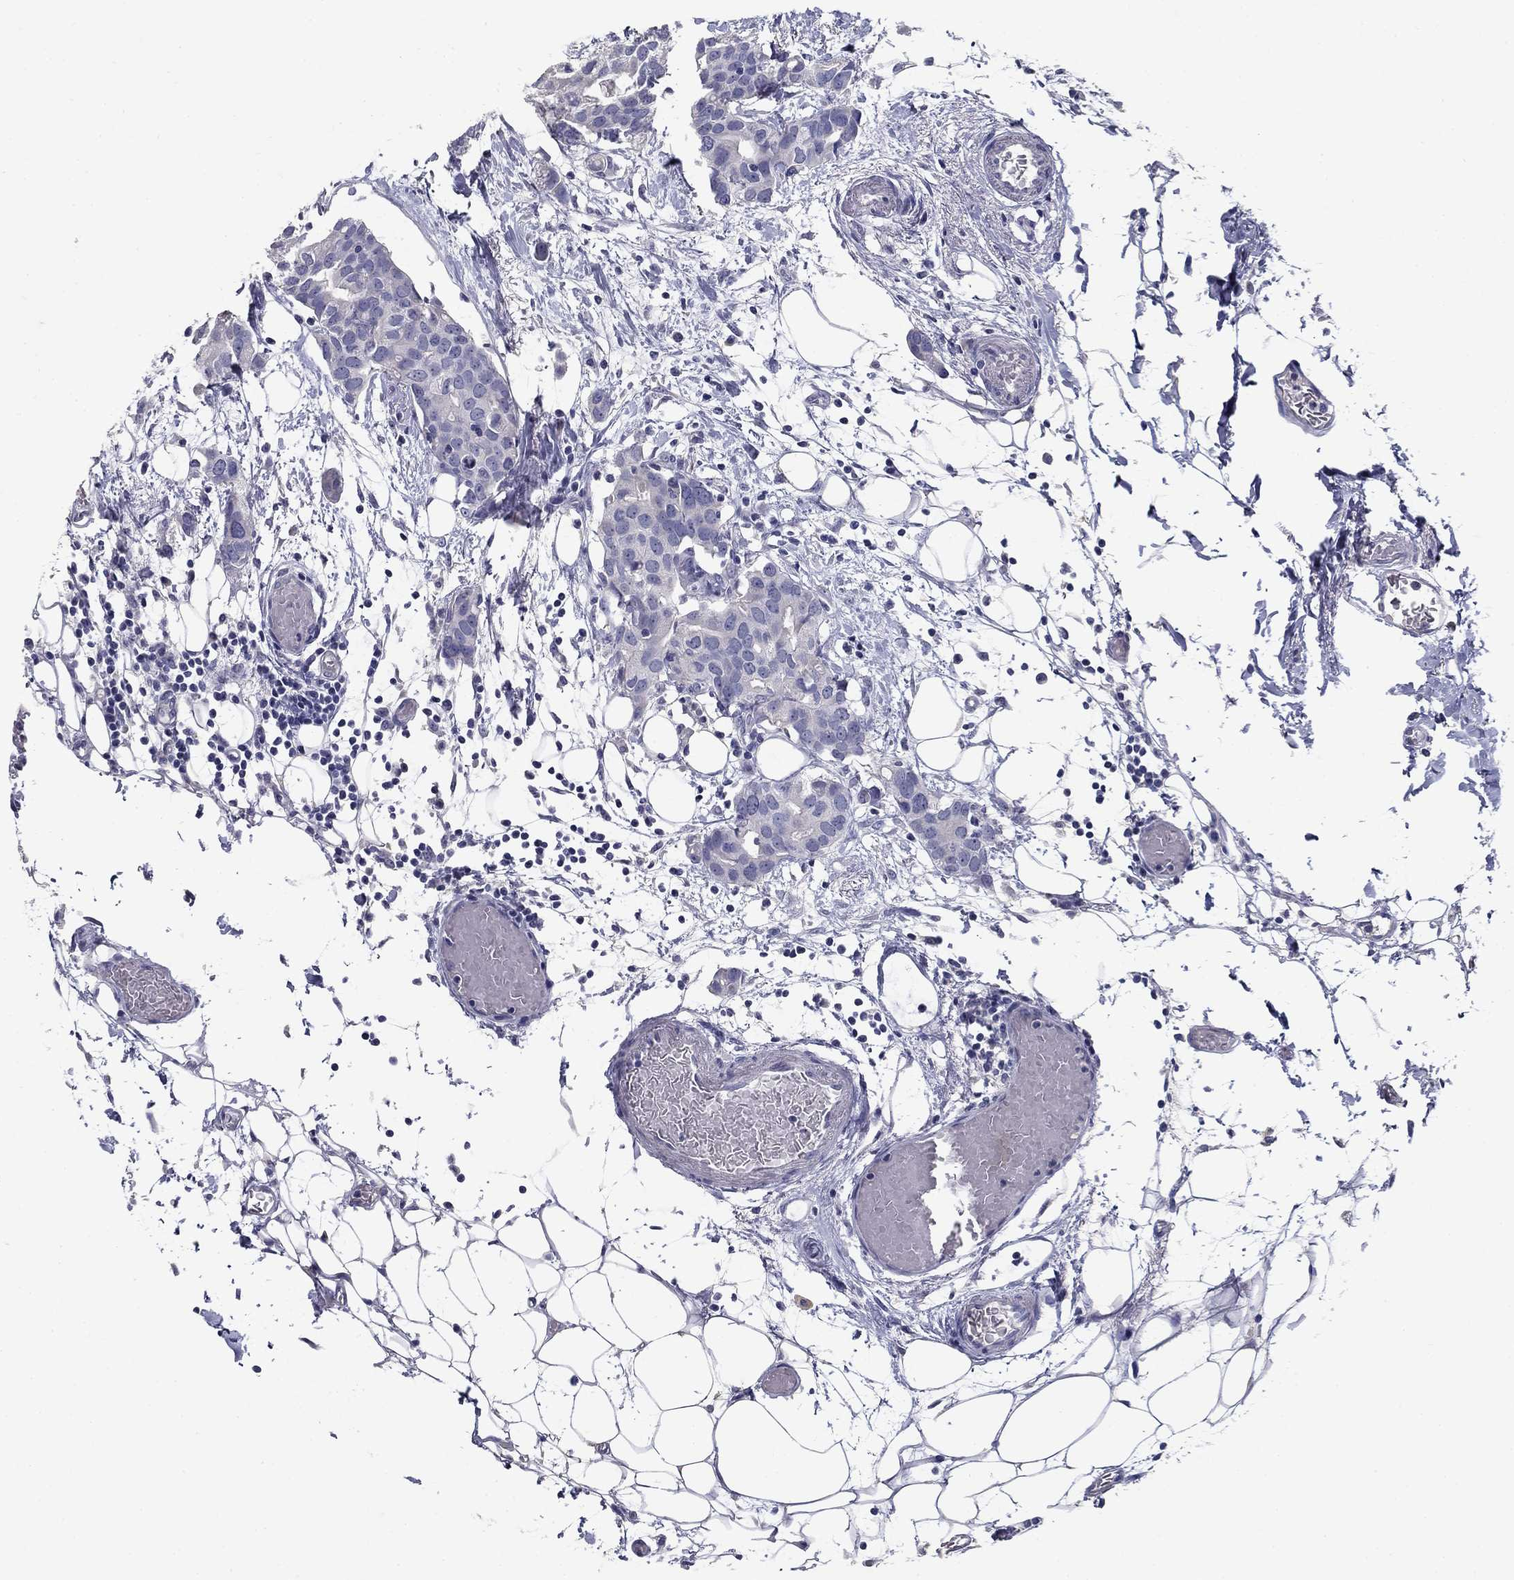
{"staining": {"intensity": "negative", "quantity": "none", "location": "none"}, "tissue": "breast cancer", "cell_type": "Tumor cells", "image_type": "cancer", "snomed": [{"axis": "morphology", "description": "Duct carcinoma"}, {"axis": "topography", "description": "Breast"}], "caption": "There is no significant positivity in tumor cells of breast infiltrating ductal carcinoma.", "gene": "POMC", "patient": {"sex": "female", "age": 83}}